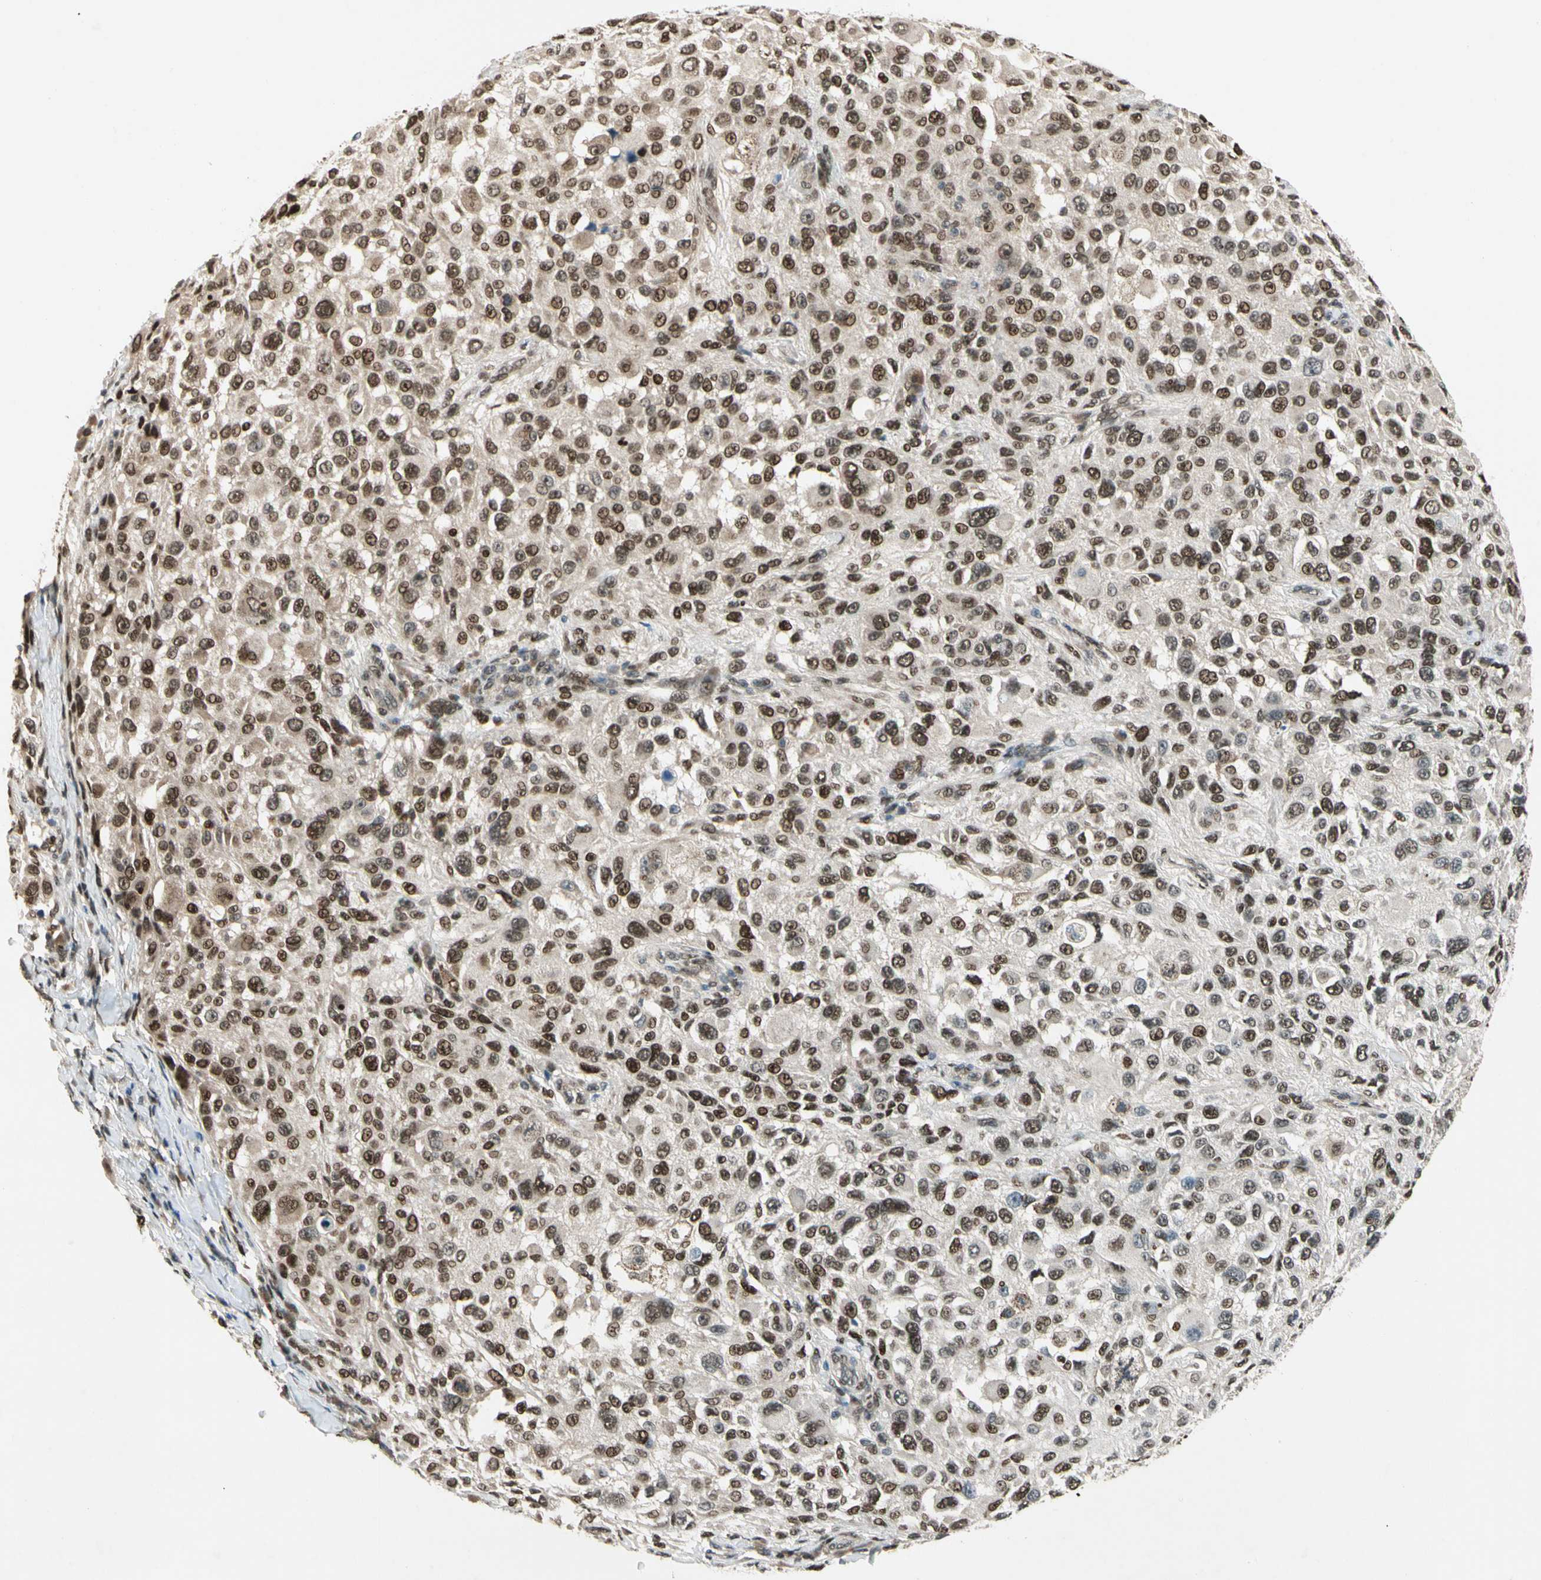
{"staining": {"intensity": "moderate", "quantity": ">75%", "location": "nuclear"}, "tissue": "melanoma", "cell_type": "Tumor cells", "image_type": "cancer", "snomed": [{"axis": "morphology", "description": "Necrosis, NOS"}, {"axis": "morphology", "description": "Malignant melanoma, NOS"}, {"axis": "topography", "description": "Skin"}], "caption": "Immunohistochemistry (IHC) staining of melanoma, which shows medium levels of moderate nuclear staining in about >75% of tumor cells indicating moderate nuclear protein positivity. The staining was performed using DAB (brown) for protein detection and nuclei were counterstained in hematoxylin (blue).", "gene": "GTF3A", "patient": {"sex": "female", "age": 87}}